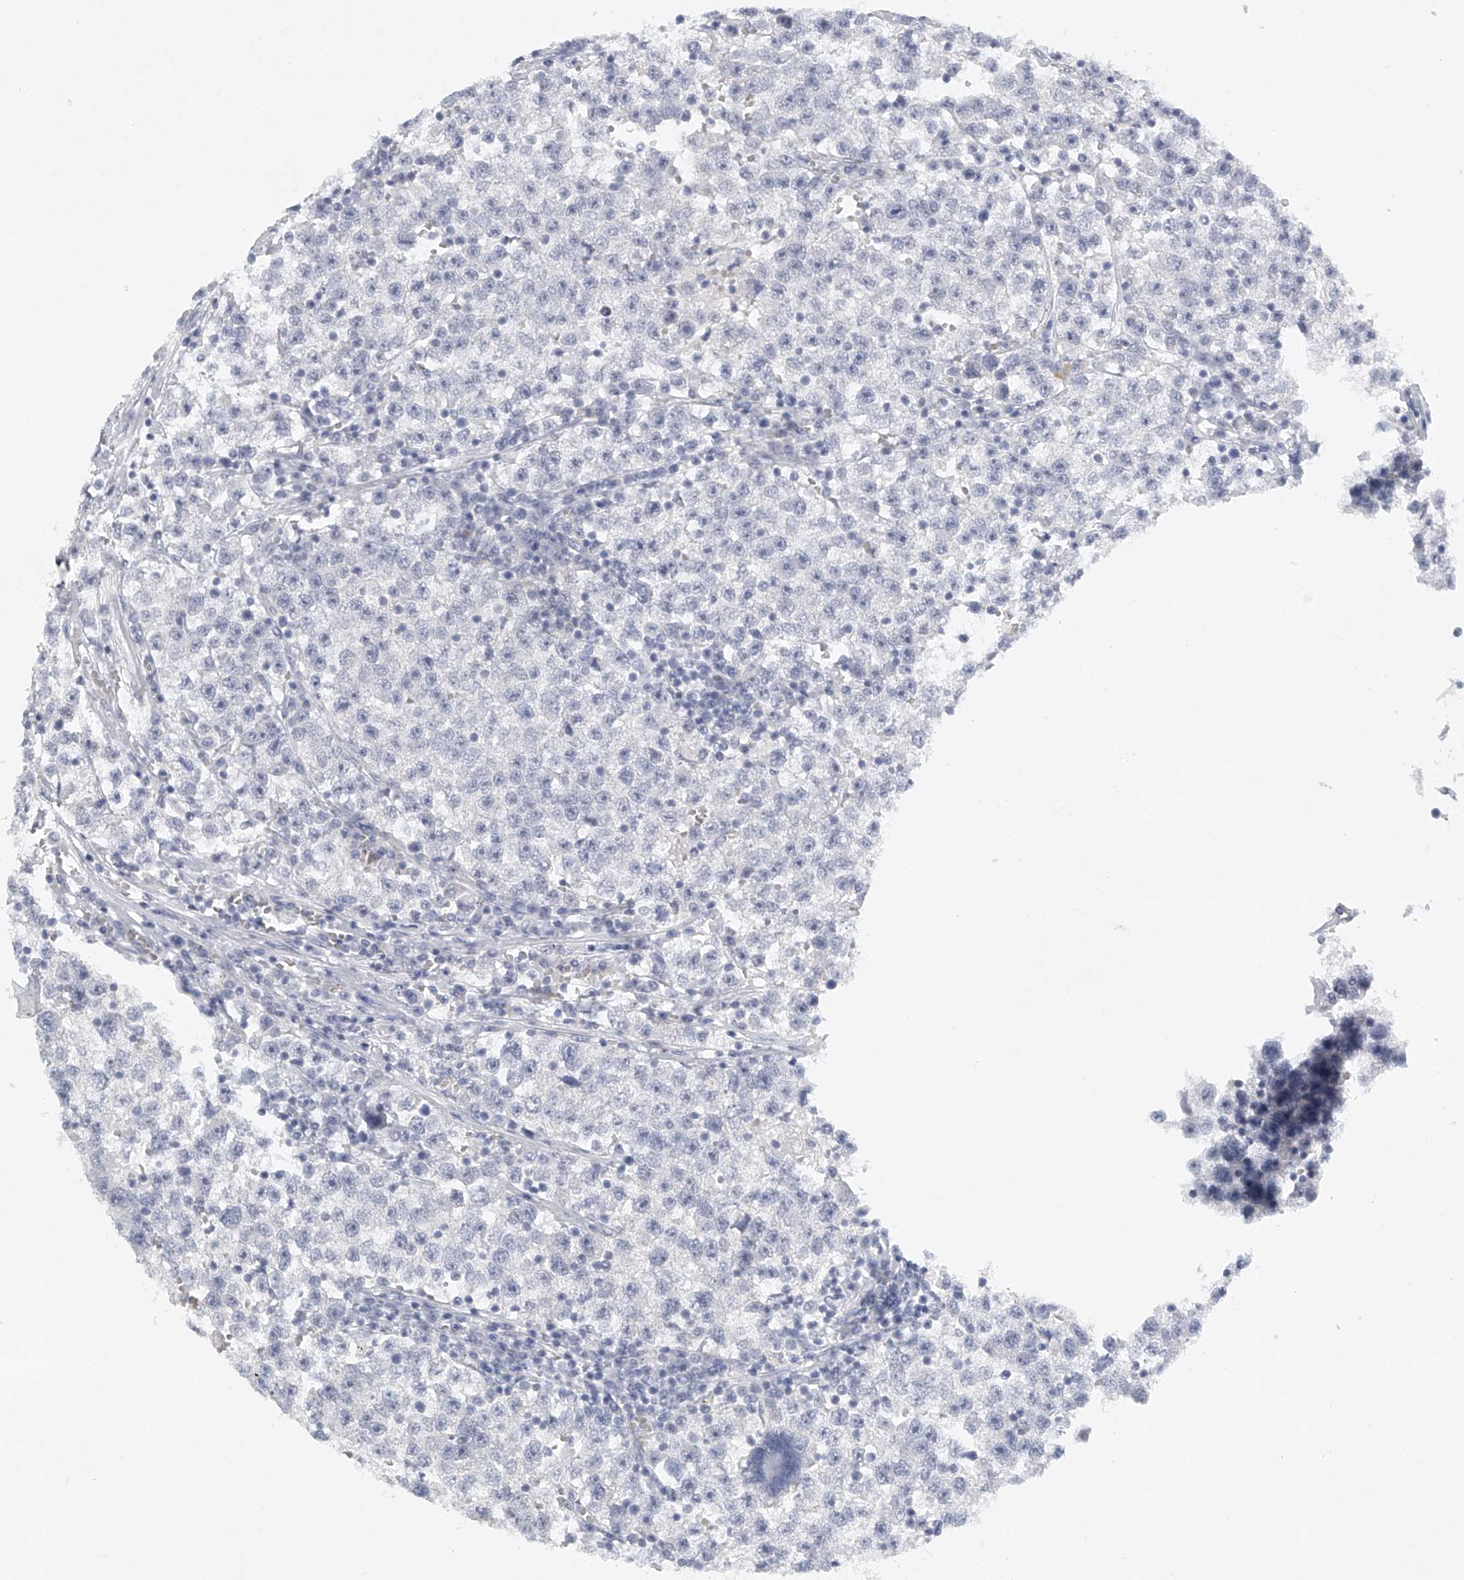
{"staining": {"intensity": "negative", "quantity": "none", "location": "none"}, "tissue": "testis cancer", "cell_type": "Tumor cells", "image_type": "cancer", "snomed": [{"axis": "morphology", "description": "Seminoma, NOS"}, {"axis": "topography", "description": "Testis"}], "caption": "IHC micrograph of neoplastic tissue: human testis cancer stained with DAB reveals no significant protein expression in tumor cells.", "gene": "FAT2", "patient": {"sex": "male", "age": 22}}